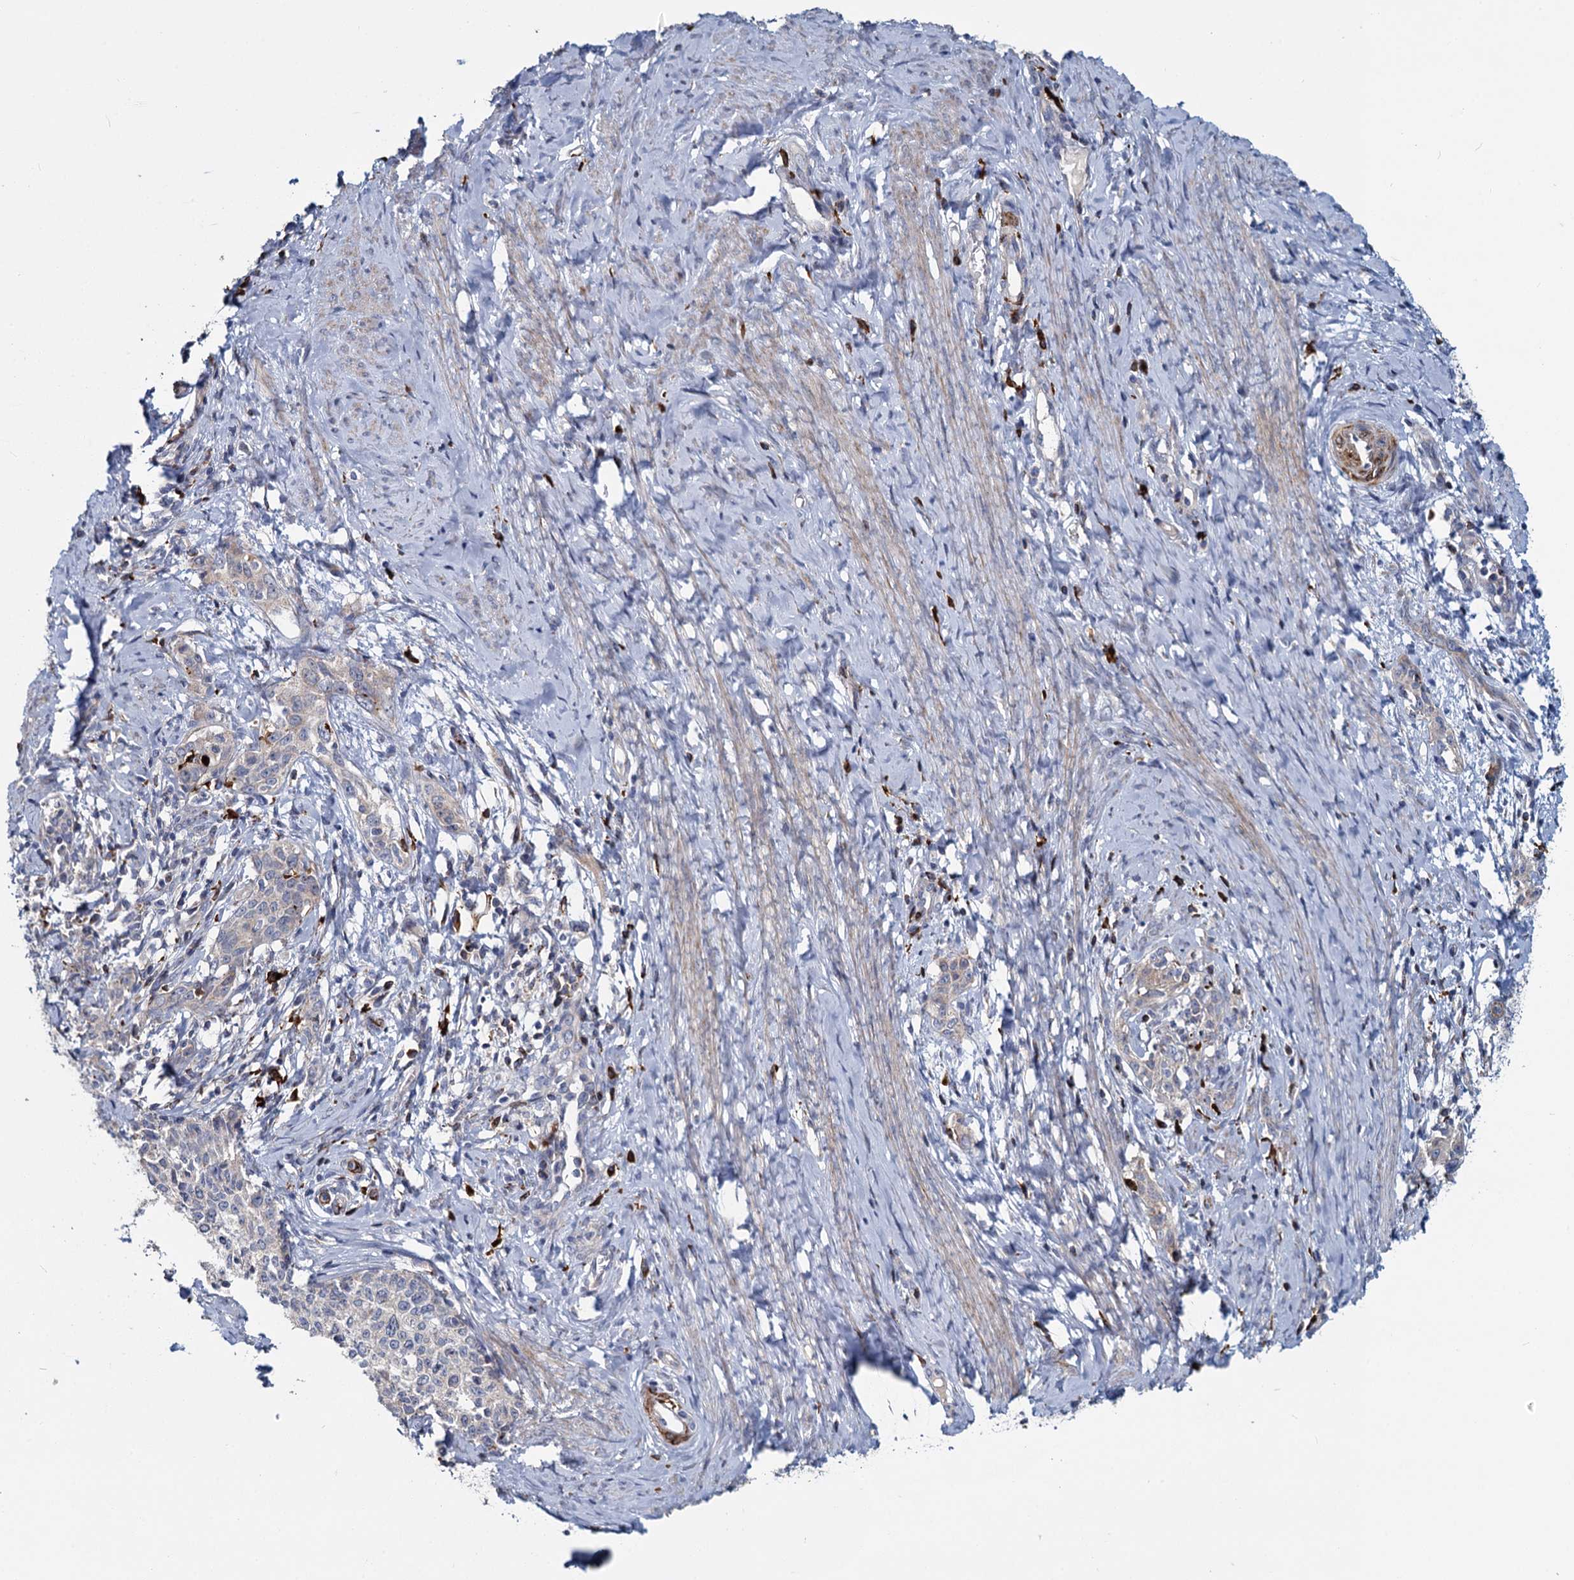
{"staining": {"intensity": "negative", "quantity": "none", "location": "none"}, "tissue": "cervical cancer", "cell_type": "Tumor cells", "image_type": "cancer", "snomed": [{"axis": "morphology", "description": "Squamous cell carcinoma, NOS"}, {"axis": "morphology", "description": "Adenocarcinoma, NOS"}, {"axis": "topography", "description": "Cervix"}], "caption": "The image demonstrates no staining of tumor cells in squamous cell carcinoma (cervical).", "gene": "DCUN1D2", "patient": {"sex": "female", "age": 52}}